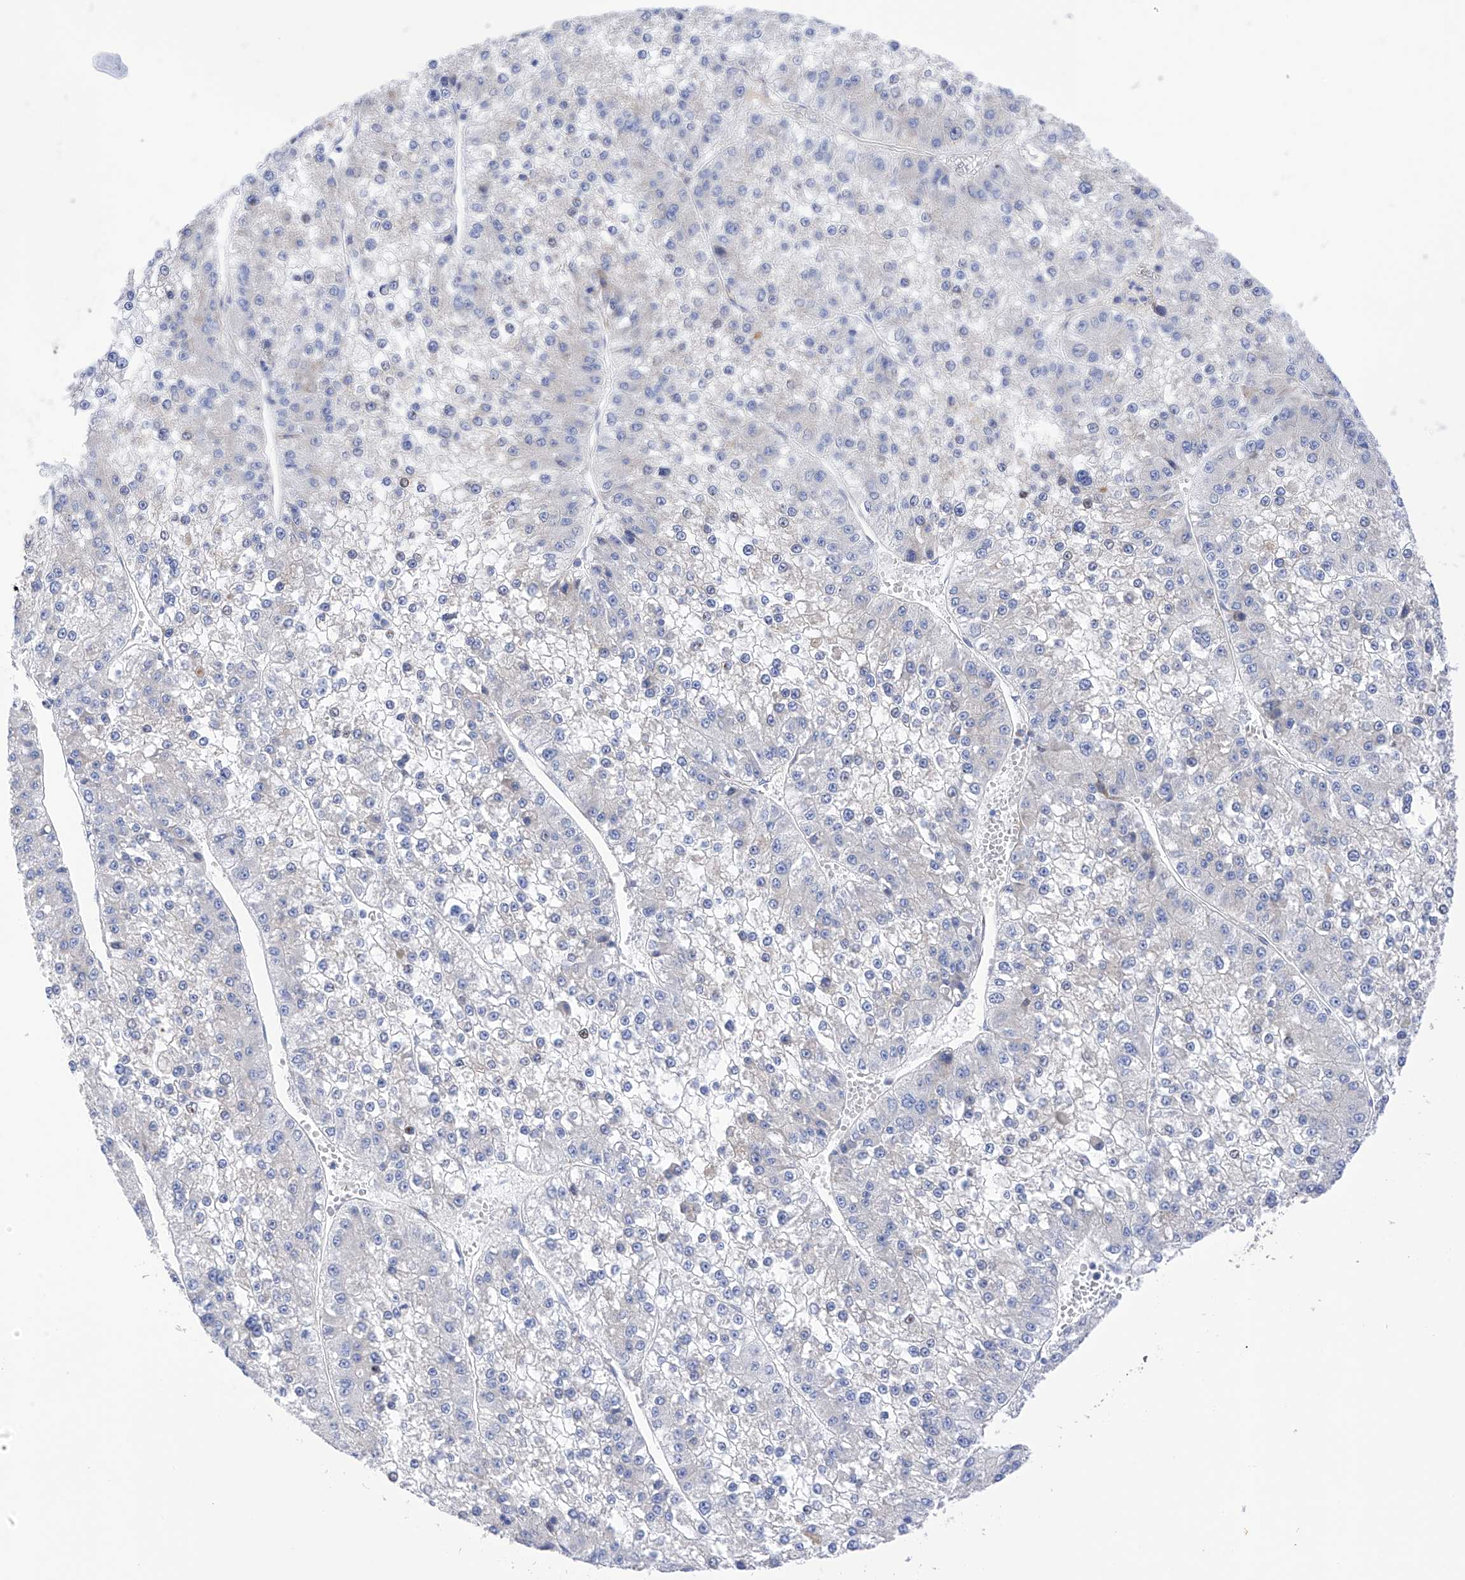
{"staining": {"intensity": "negative", "quantity": "none", "location": "none"}, "tissue": "liver cancer", "cell_type": "Tumor cells", "image_type": "cancer", "snomed": [{"axis": "morphology", "description": "Carcinoma, Hepatocellular, NOS"}, {"axis": "topography", "description": "Liver"}], "caption": "The immunohistochemistry (IHC) micrograph has no significant positivity in tumor cells of hepatocellular carcinoma (liver) tissue. The staining is performed using DAB (3,3'-diaminobenzidine) brown chromogen with nuclei counter-stained in using hematoxylin.", "gene": "PDIA5", "patient": {"sex": "female", "age": 73}}